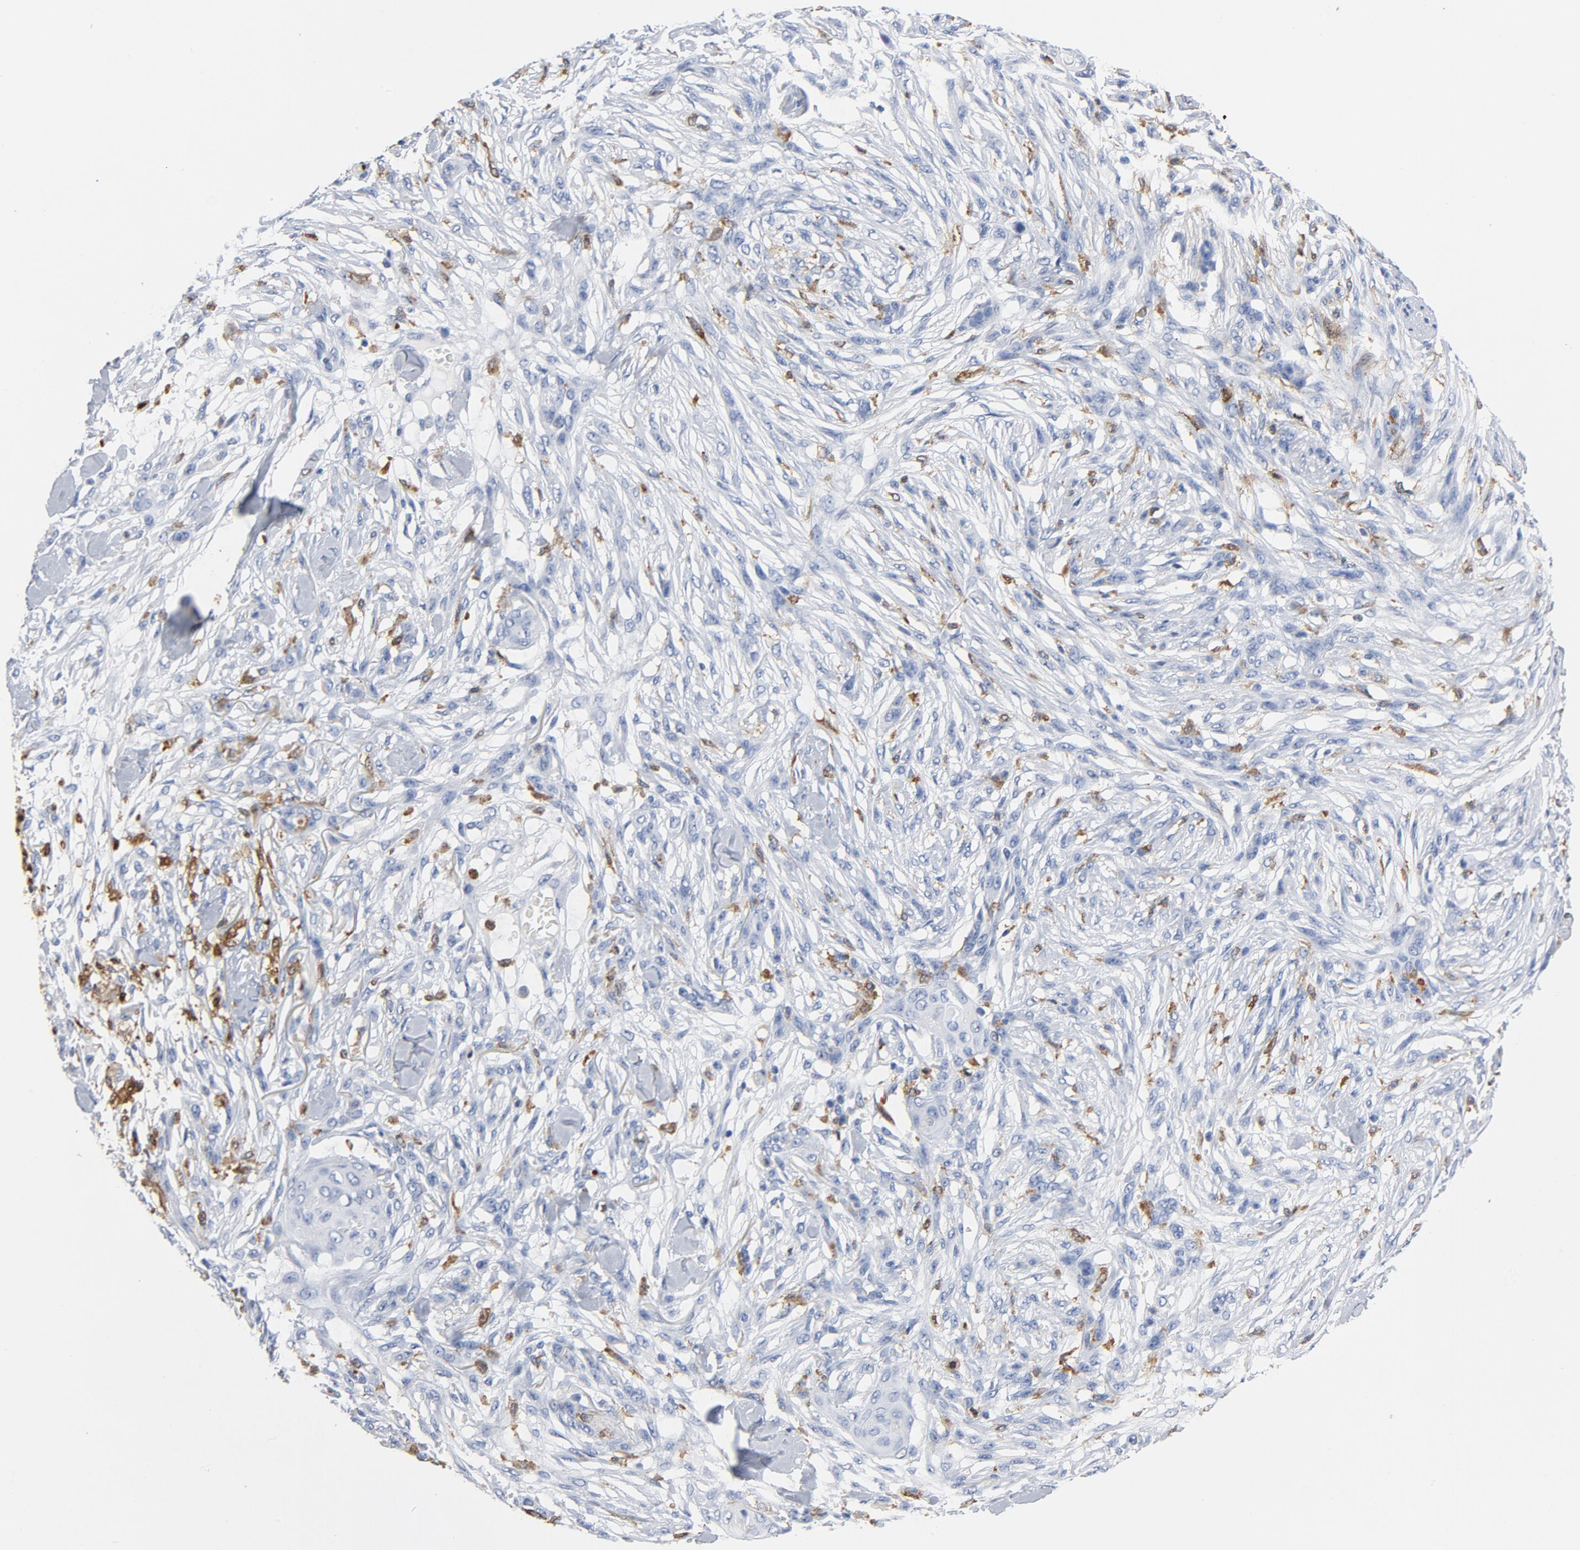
{"staining": {"intensity": "negative", "quantity": "none", "location": "none"}, "tissue": "skin cancer", "cell_type": "Tumor cells", "image_type": "cancer", "snomed": [{"axis": "morphology", "description": "Normal tissue, NOS"}, {"axis": "morphology", "description": "Squamous cell carcinoma, NOS"}, {"axis": "topography", "description": "Skin"}], "caption": "An immunohistochemistry (IHC) photomicrograph of squamous cell carcinoma (skin) is shown. There is no staining in tumor cells of squamous cell carcinoma (skin).", "gene": "NCF1", "patient": {"sex": "female", "age": 59}}